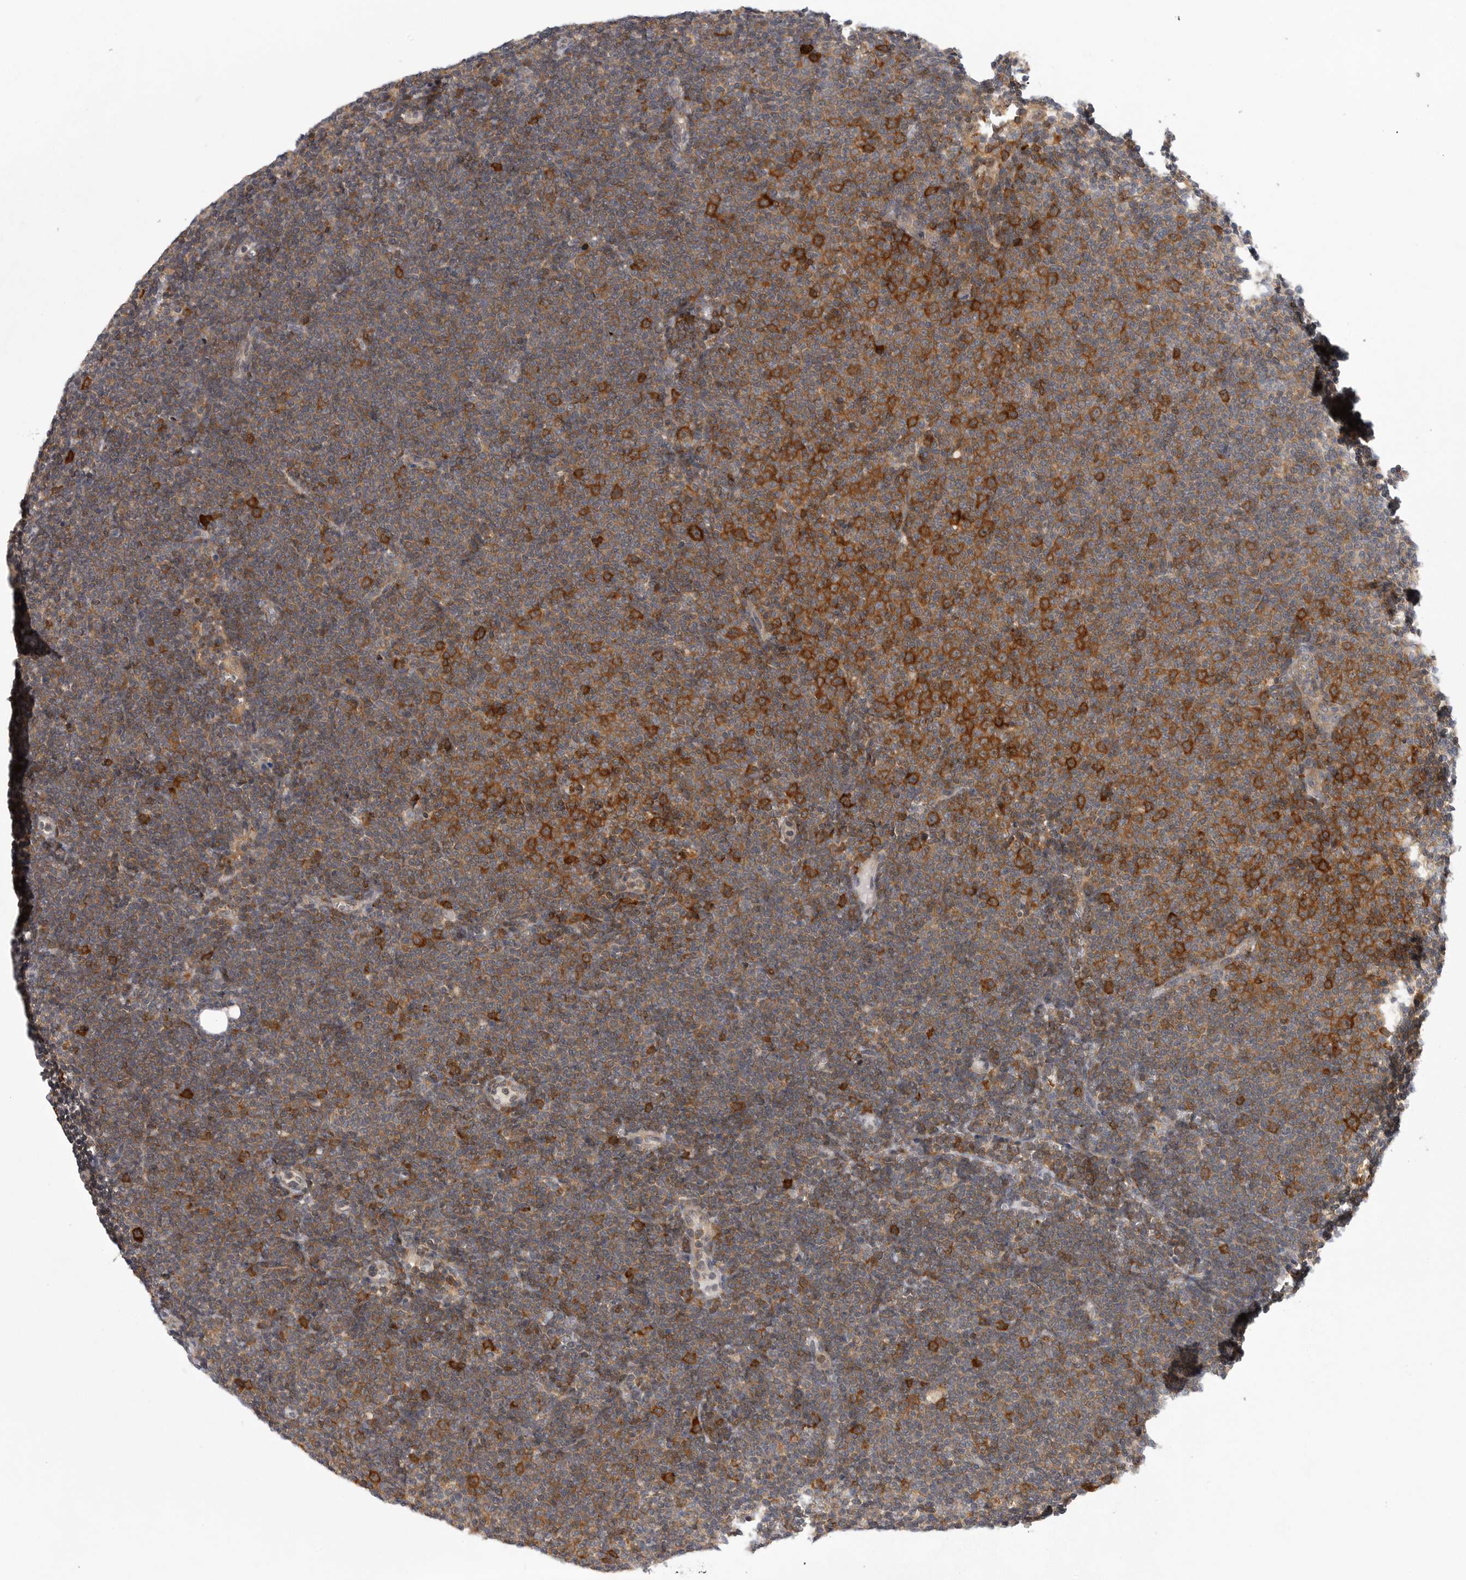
{"staining": {"intensity": "moderate", "quantity": ">75%", "location": "cytoplasmic/membranous"}, "tissue": "lymphoma", "cell_type": "Tumor cells", "image_type": "cancer", "snomed": [{"axis": "morphology", "description": "Malignant lymphoma, non-Hodgkin's type, Low grade"}, {"axis": "topography", "description": "Lymph node"}], "caption": "An IHC image of neoplastic tissue is shown. Protein staining in brown shows moderate cytoplasmic/membranous positivity in lymphoma within tumor cells.", "gene": "CACYBP", "patient": {"sex": "female", "age": 53}}